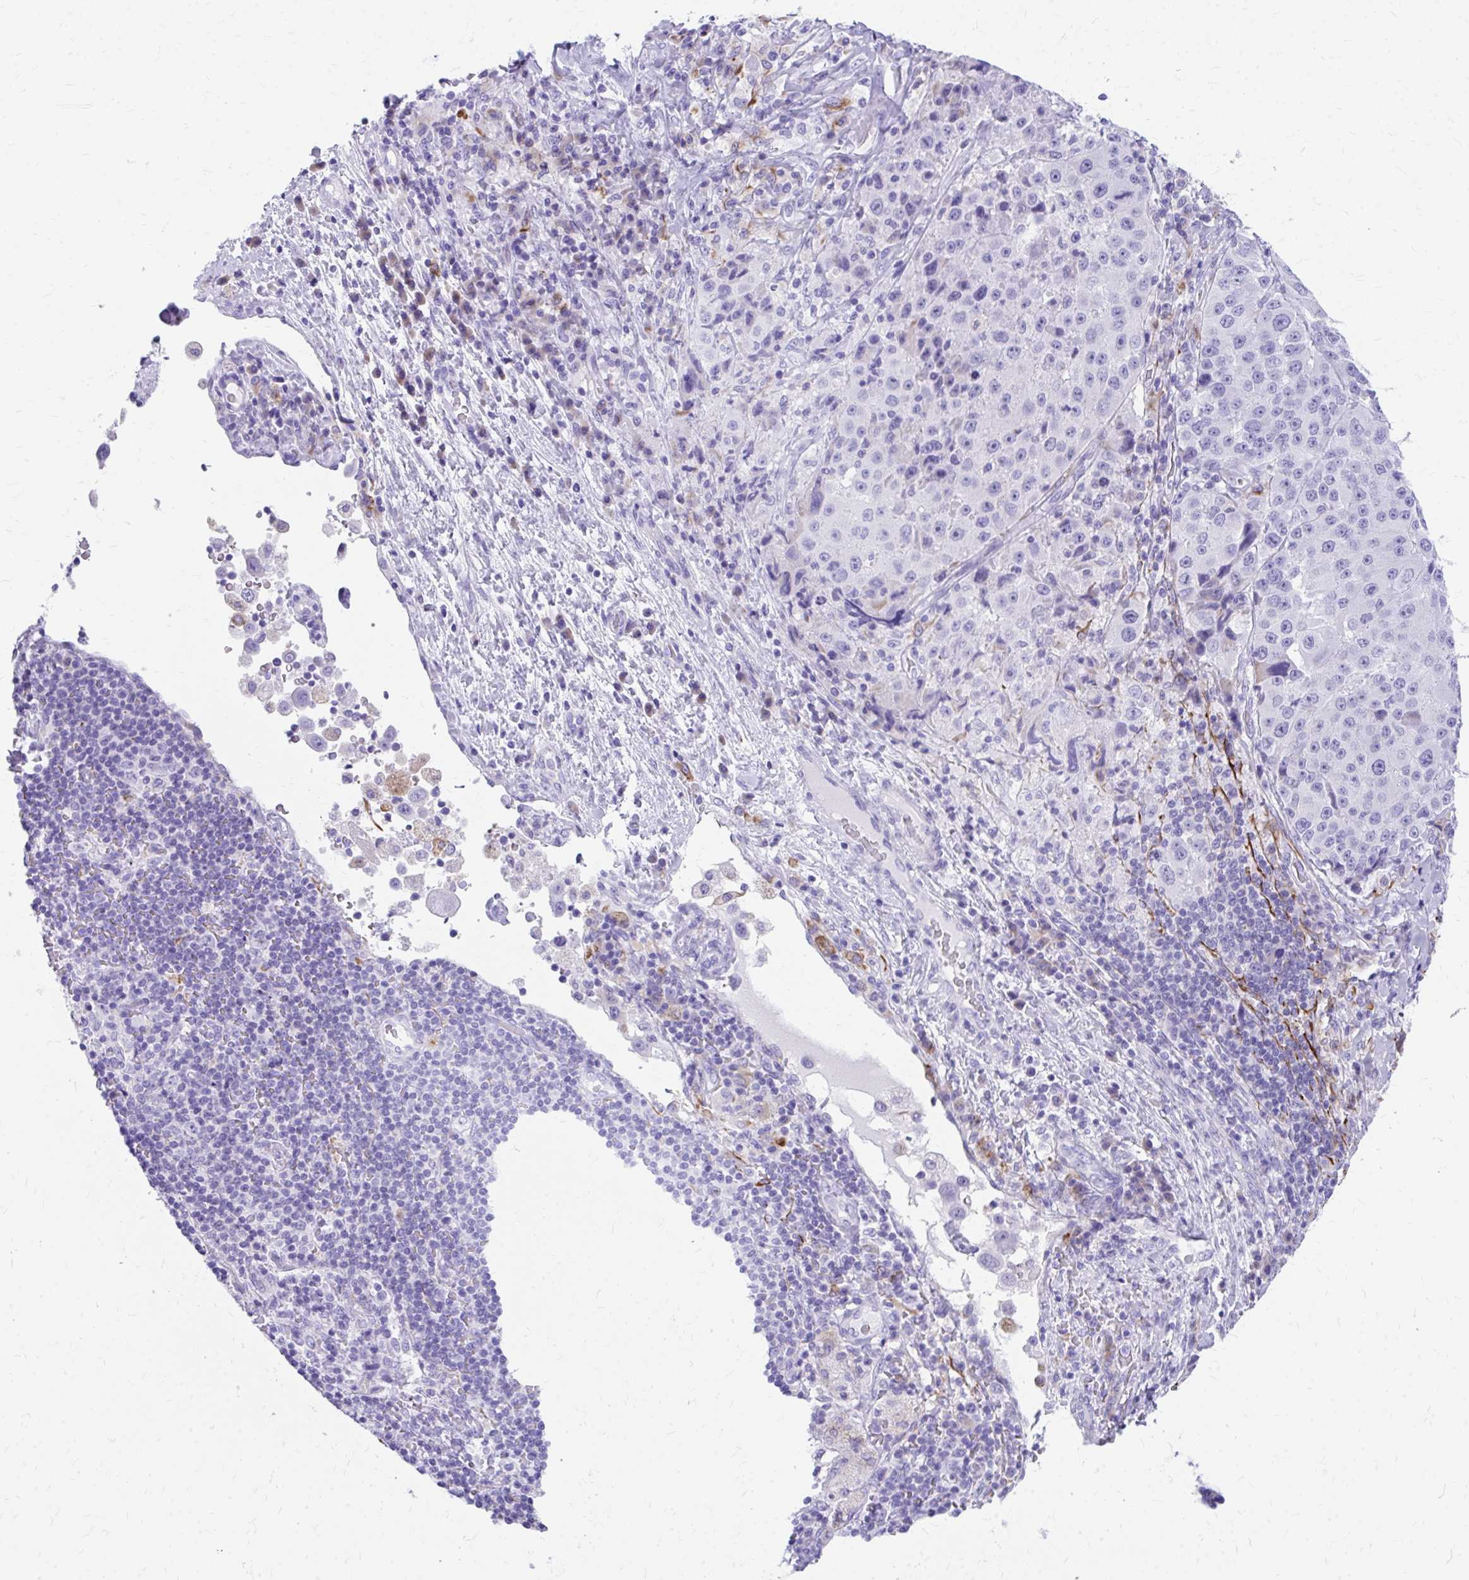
{"staining": {"intensity": "negative", "quantity": "none", "location": "none"}, "tissue": "melanoma", "cell_type": "Tumor cells", "image_type": "cancer", "snomed": [{"axis": "morphology", "description": "Malignant melanoma, Metastatic site"}, {"axis": "topography", "description": "Lymph node"}], "caption": "Photomicrograph shows no protein staining in tumor cells of malignant melanoma (metastatic site) tissue.", "gene": "ZNF699", "patient": {"sex": "male", "age": 62}}